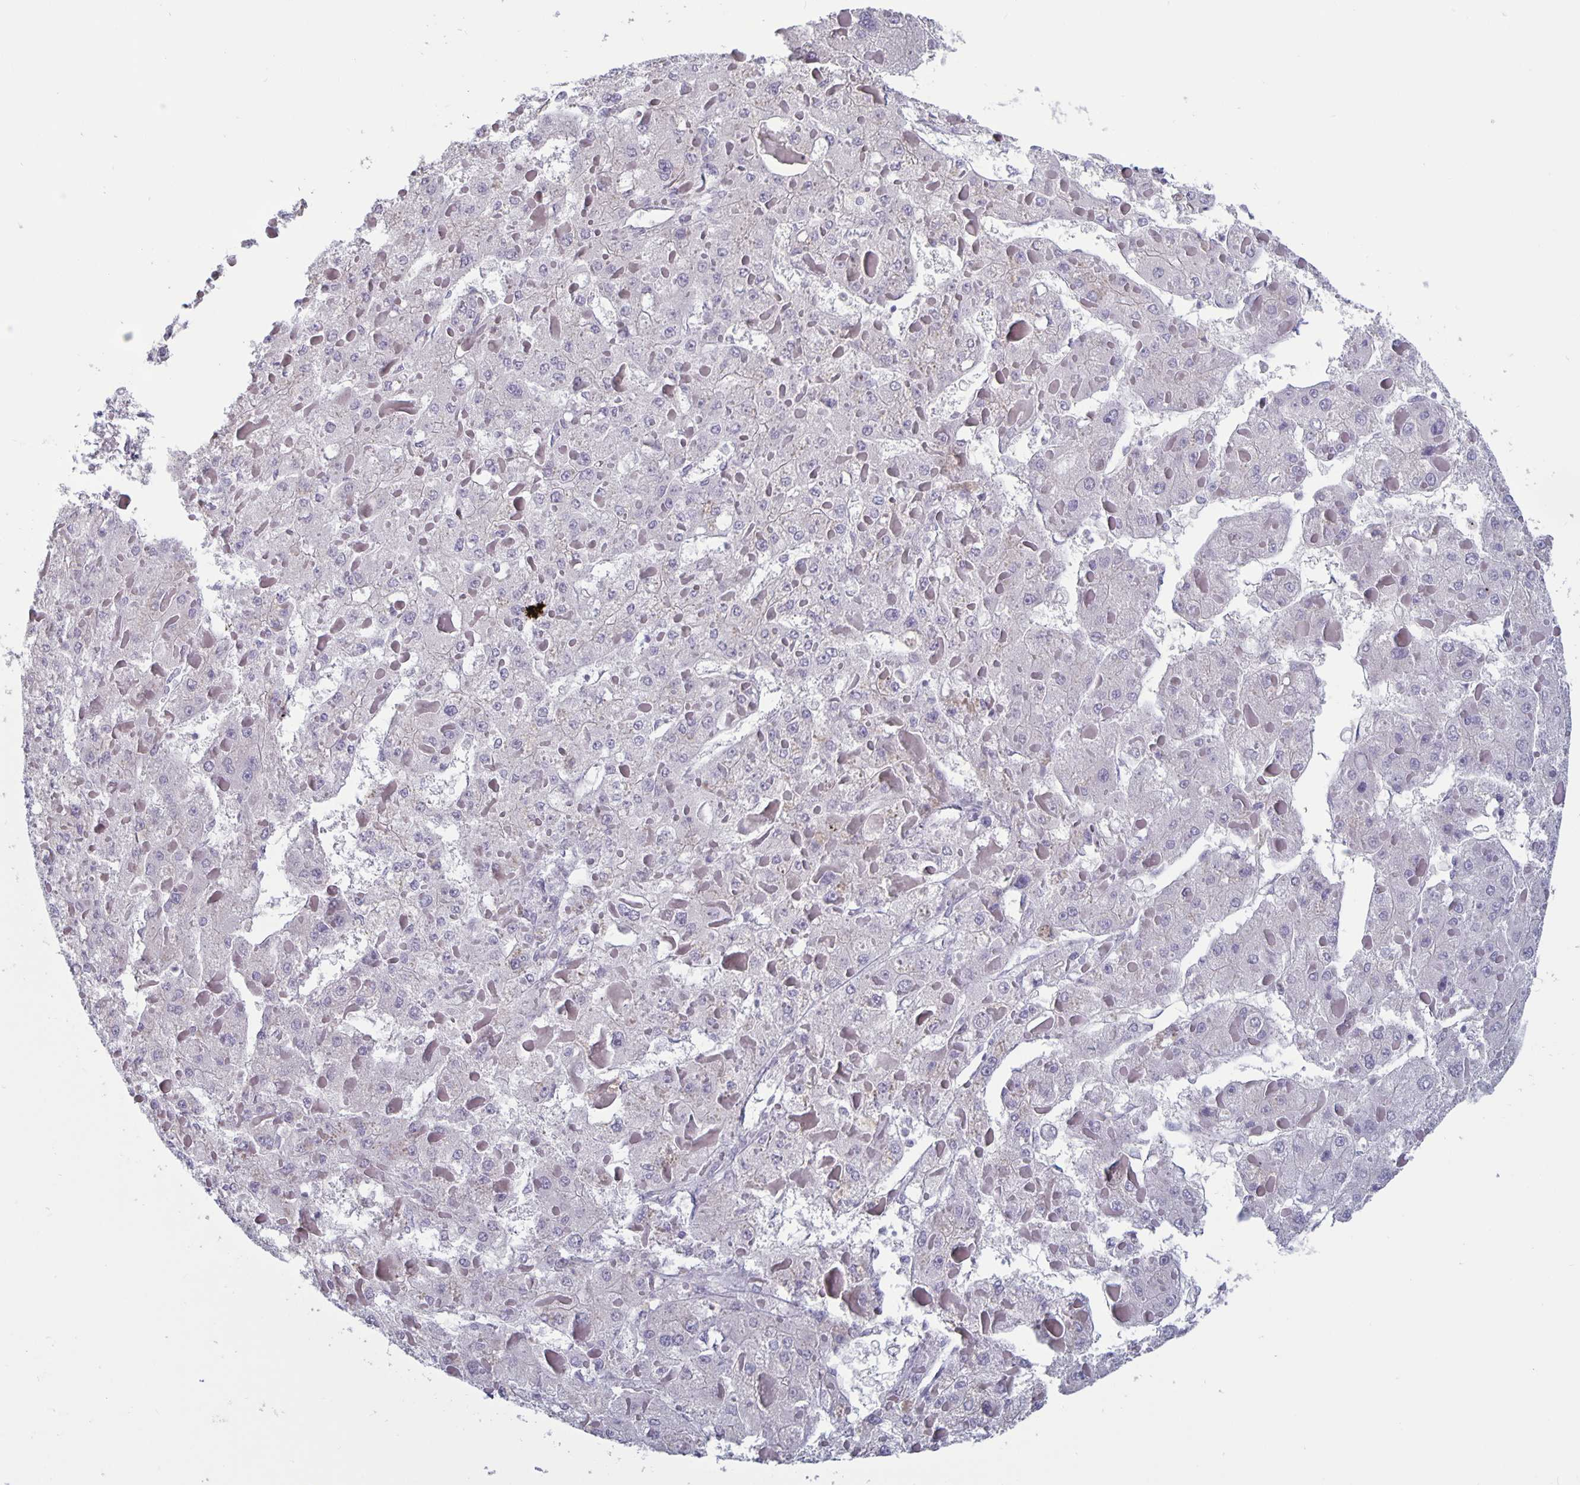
{"staining": {"intensity": "negative", "quantity": "none", "location": "none"}, "tissue": "liver cancer", "cell_type": "Tumor cells", "image_type": "cancer", "snomed": [{"axis": "morphology", "description": "Carcinoma, Hepatocellular, NOS"}, {"axis": "topography", "description": "Liver"}], "caption": "This is a photomicrograph of IHC staining of hepatocellular carcinoma (liver), which shows no expression in tumor cells.", "gene": "PLCB3", "patient": {"sex": "female", "age": 73}}